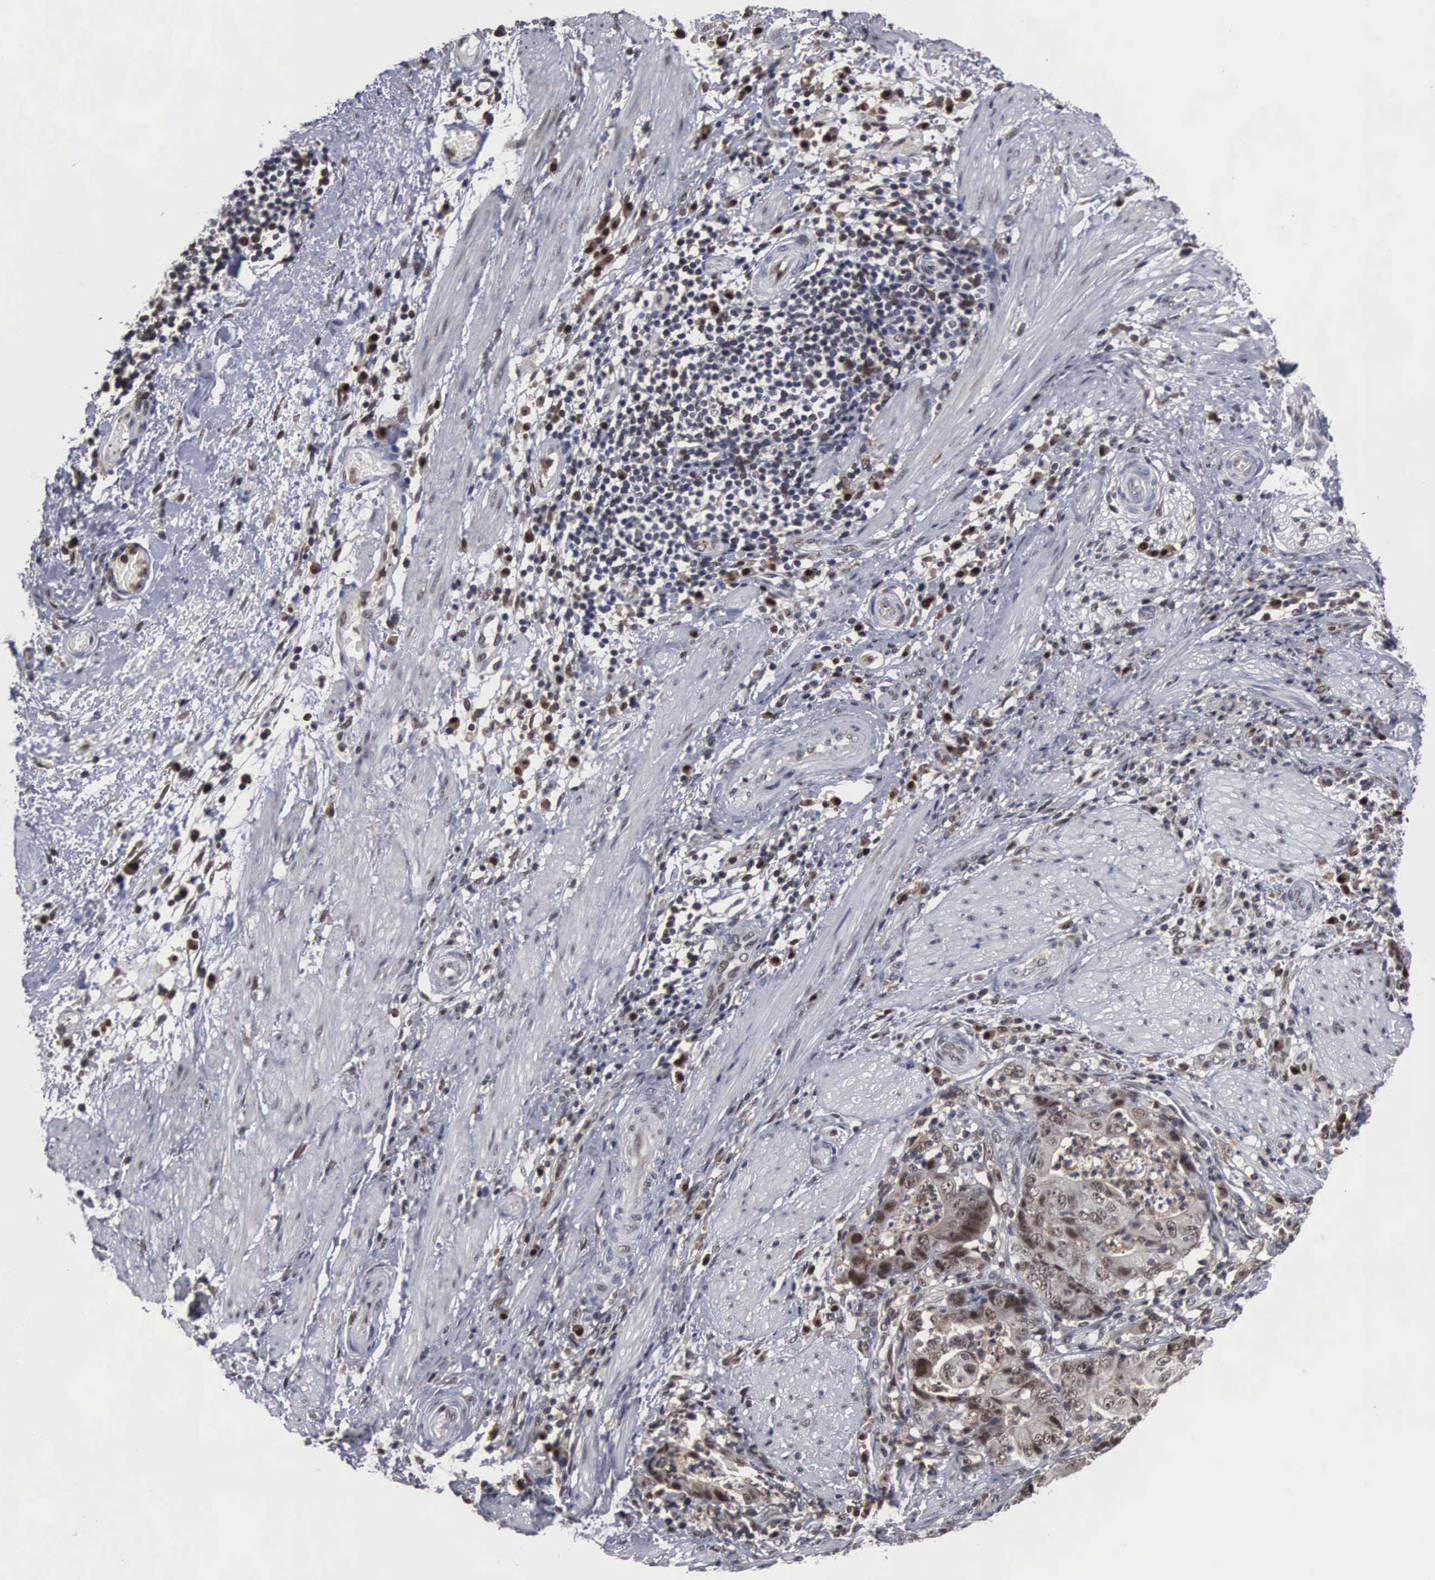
{"staining": {"intensity": "moderate", "quantity": "25%-75%", "location": "nuclear"}, "tissue": "stomach cancer", "cell_type": "Tumor cells", "image_type": "cancer", "snomed": [{"axis": "morphology", "description": "Adenocarcinoma, NOS"}, {"axis": "topography", "description": "Stomach, lower"}], "caption": "Stomach cancer was stained to show a protein in brown. There is medium levels of moderate nuclear positivity in about 25%-75% of tumor cells.", "gene": "TRMT5", "patient": {"sex": "female", "age": 86}}